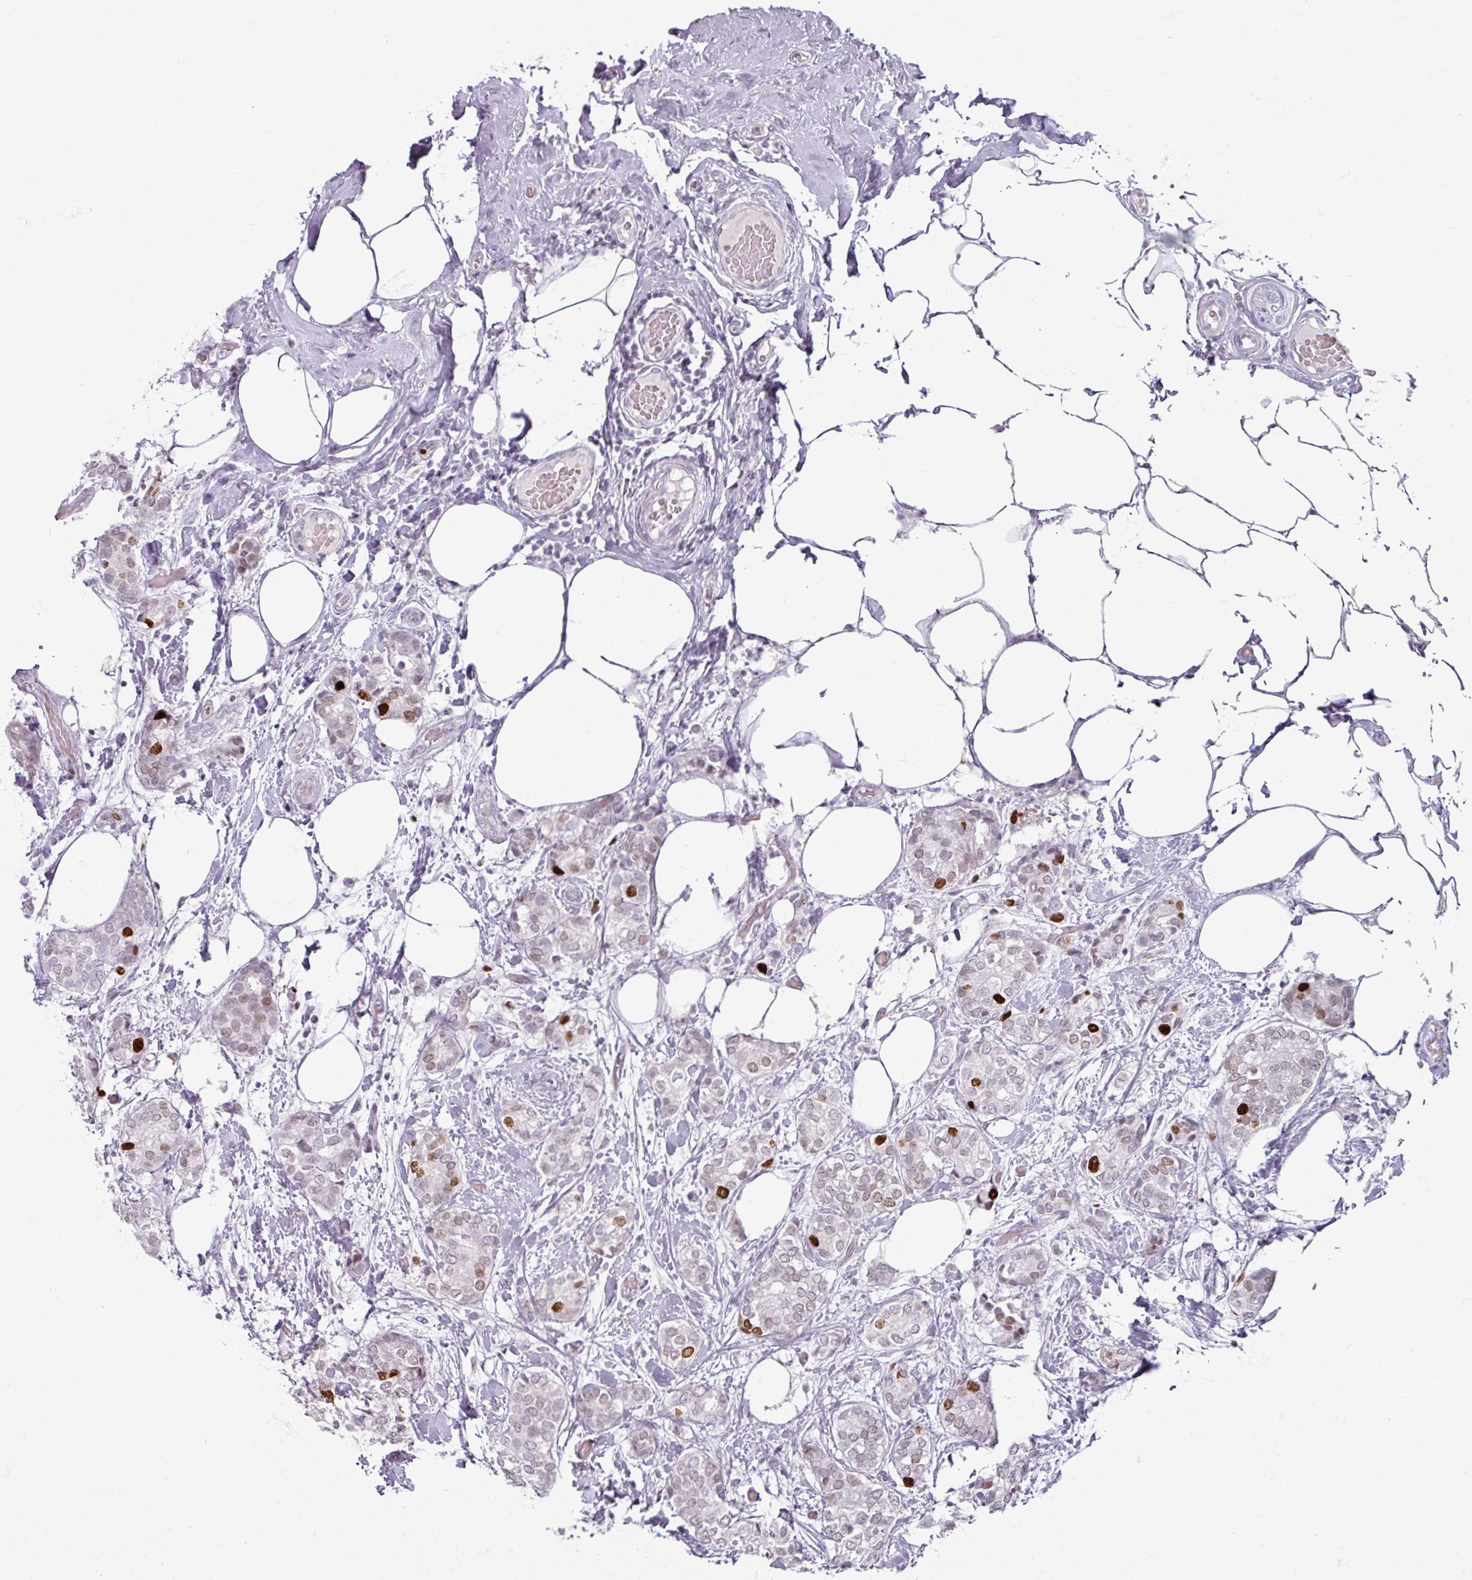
{"staining": {"intensity": "strong", "quantity": "<25%", "location": "nuclear"}, "tissue": "breast cancer", "cell_type": "Tumor cells", "image_type": "cancer", "snomed": [{"axis": "morphology", "description": "Duct carcinoma"}, {"axis": "topography", "description": "Breast"}], "caption": "IHC staining of breast cancer, which shows medium levels of strong nuclear positivity in about <25% of tumor cells indicating strong nuclear protein expression. The staining was performed using DAB (3,3'-diaminobenzidine) (brown) for protein detection and nuclei were counterstained in hematoxylin (blue).", "gene": "ATAD2", "patient": {"sex": "female", "age": 73}}